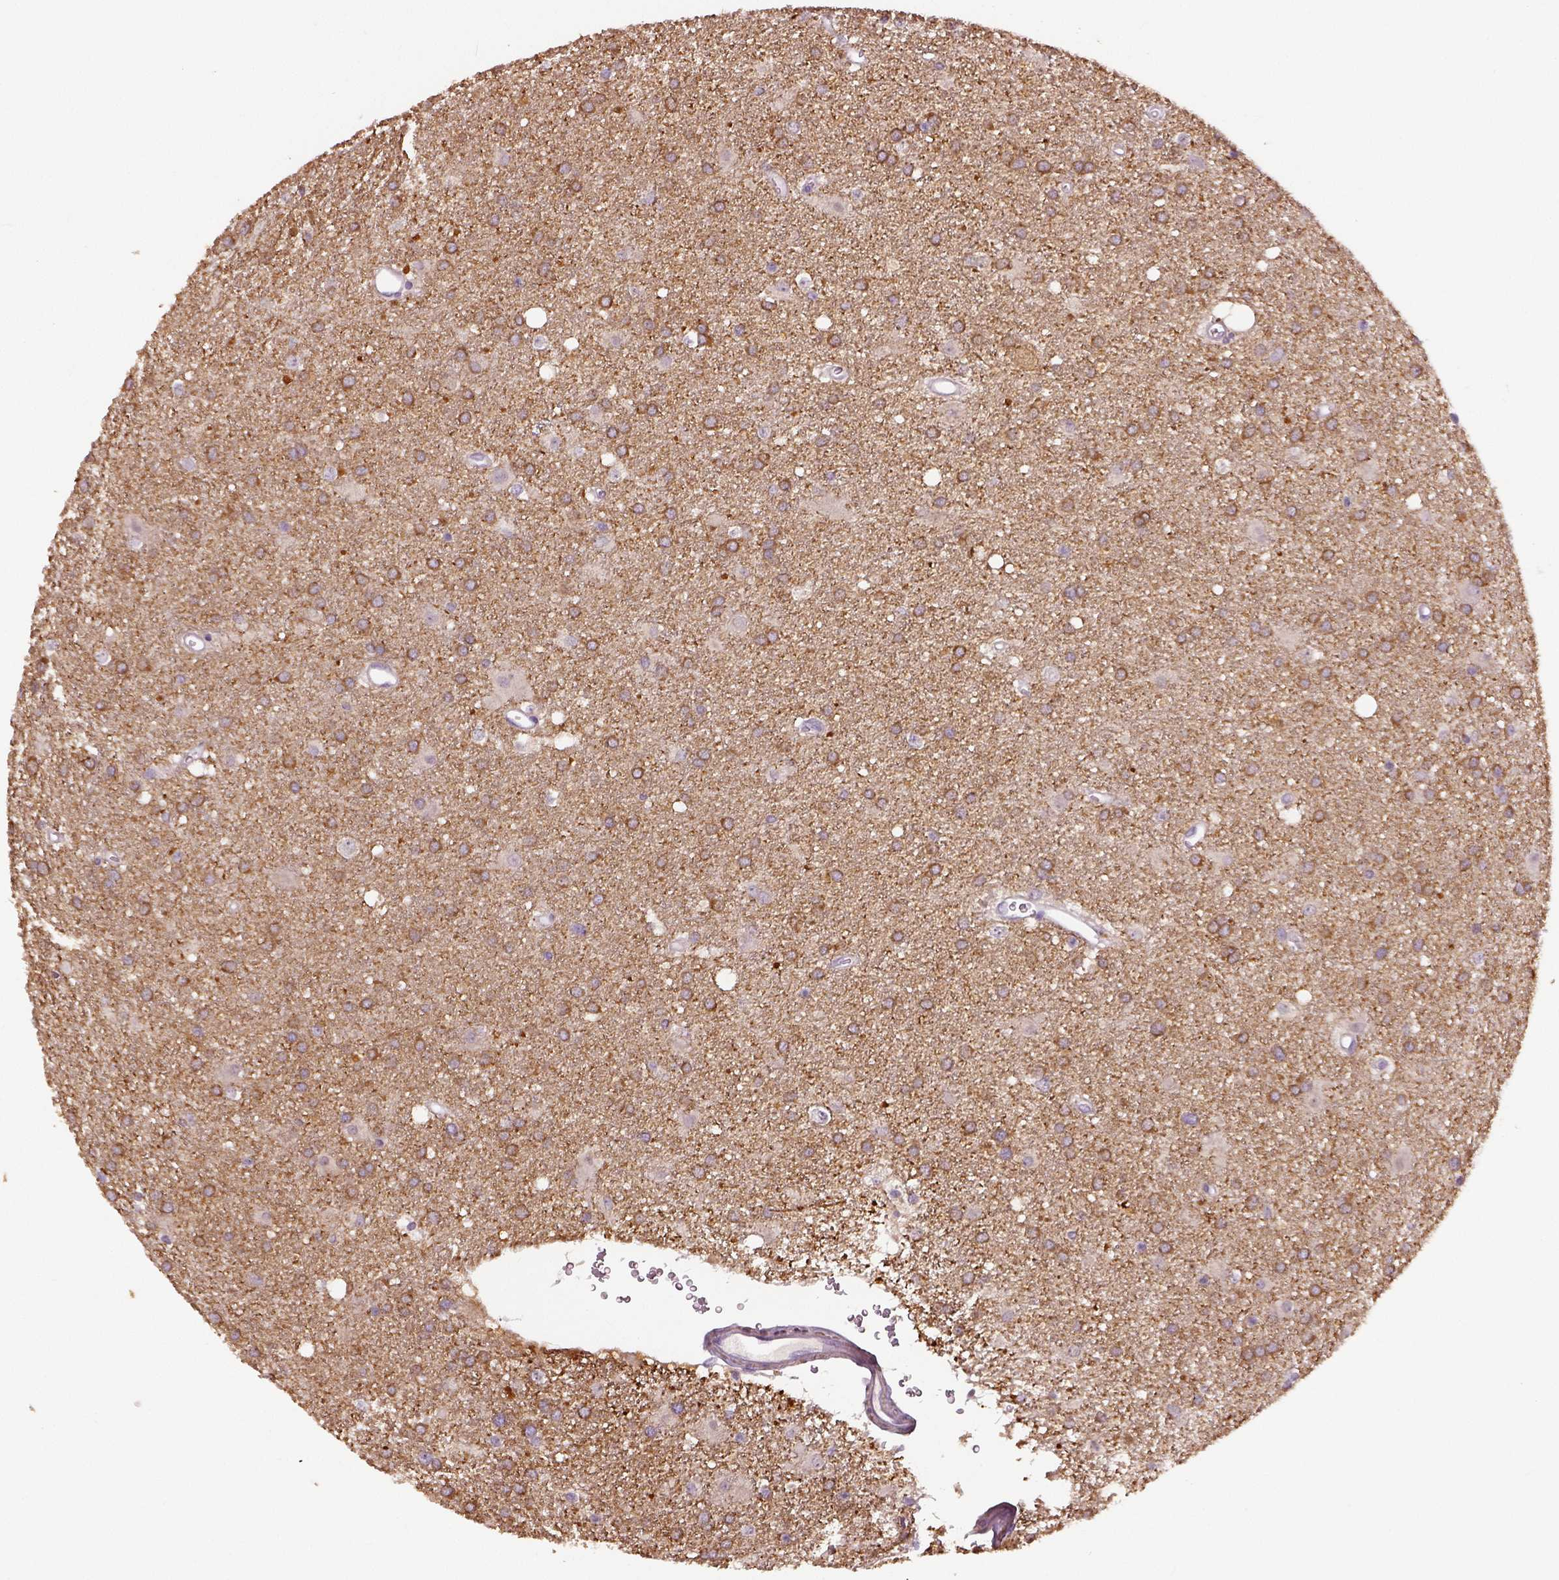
{"staining": {"intensity": "moderate", "quantity": ">75%", "location": "cytoplasmic/membranous"}, "tissue": "glioma", "cell_type": "Tumor cells", "image_type": "cancer", "snomed": [{"axis": "morphology", "description": "Glioma, malignant, Low grade"}, {"axis": "topography", "description": "Brain"}], "caption": "Moderate cytoplasmic/membranous protein staining is appreciated in about >75% of tumor cells in low-grade glioma (malignant).", "gene": "NECAB1", "patient": {"sex": "male", "age": 58}}